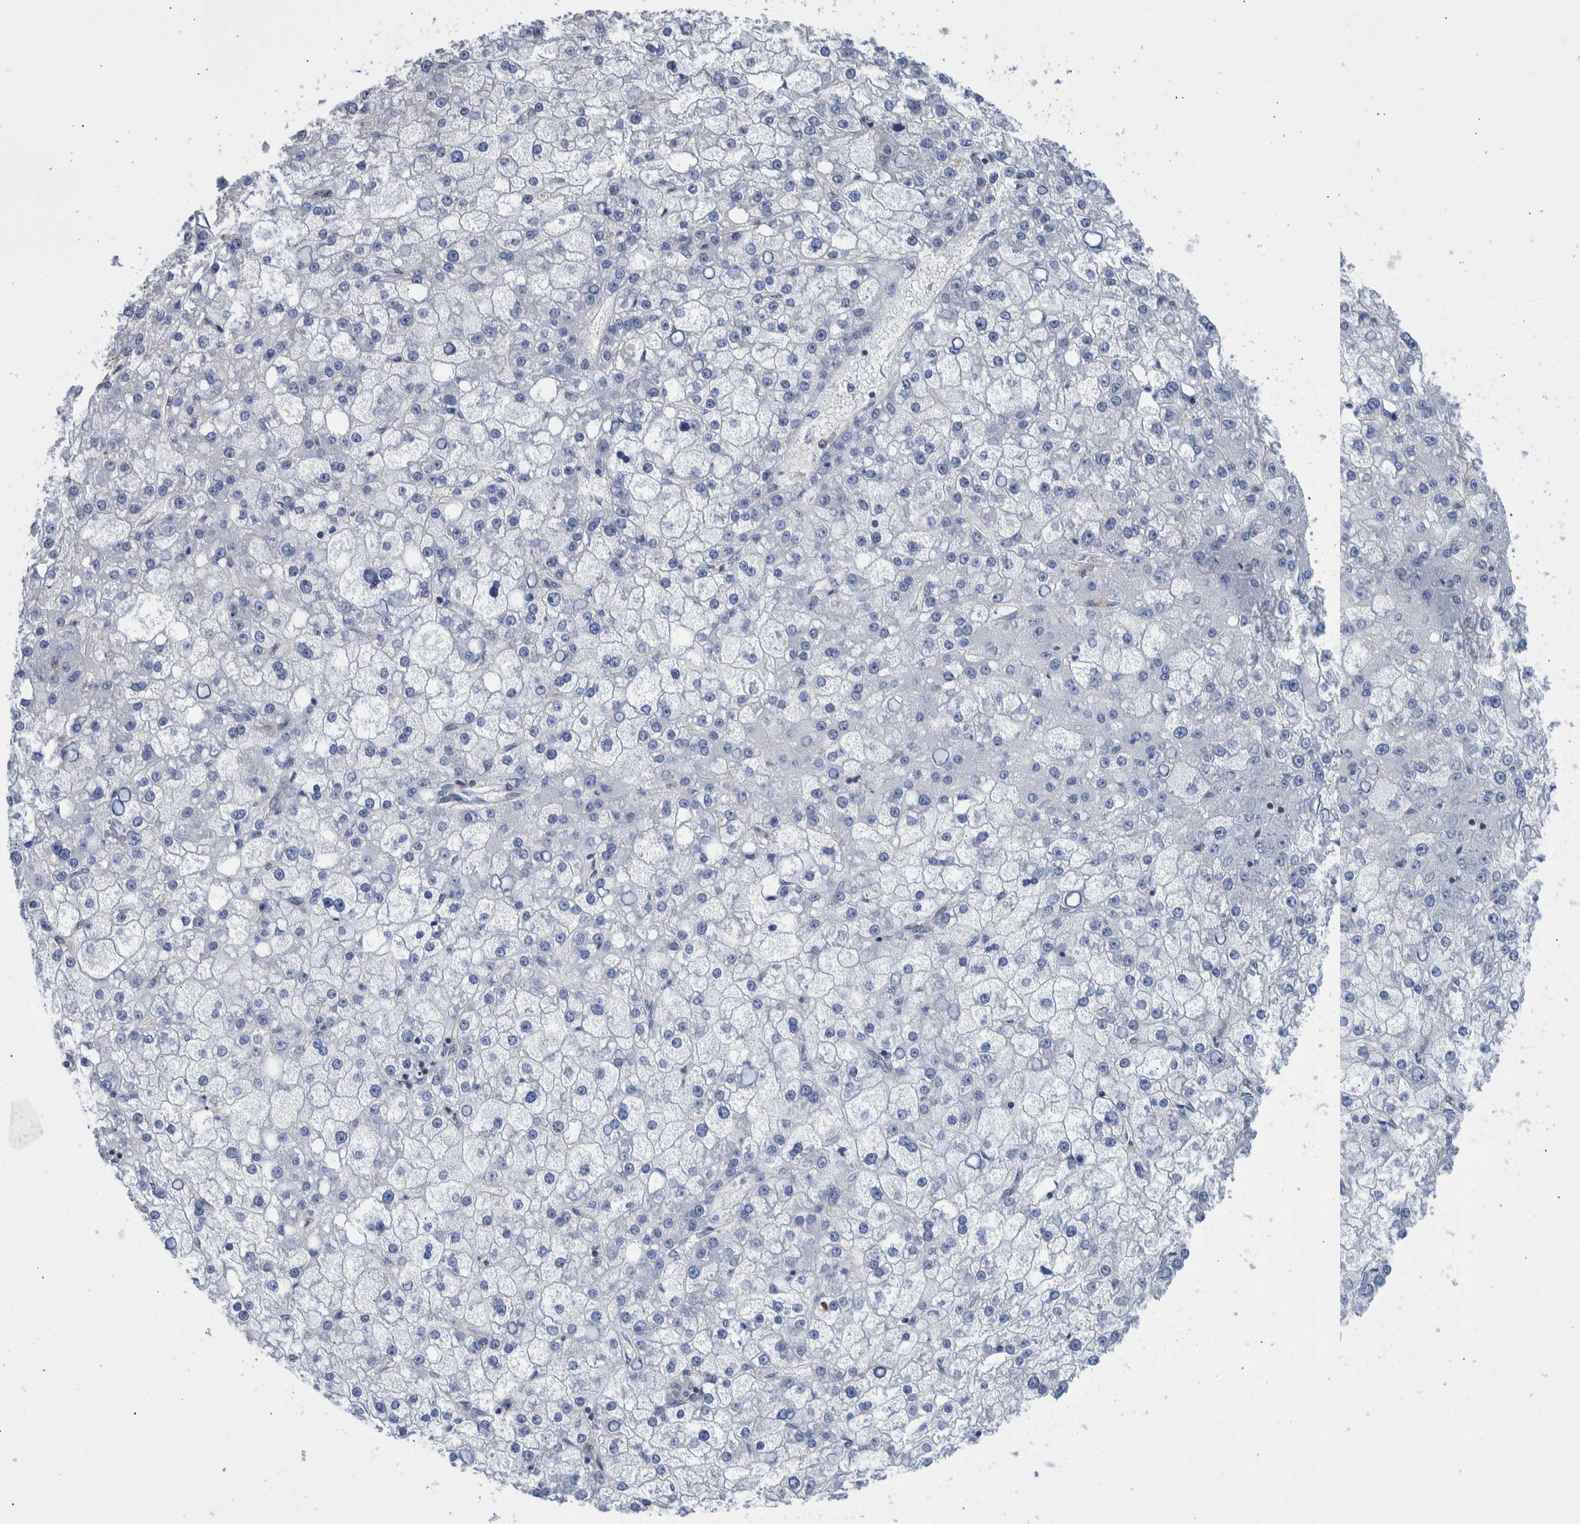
{"staining": {"intensity": "negative", "quantity": "none", "location": "none"}, "tissue": "liver cancer", "cell_type": "Tumor cells", "image_type": "cancer", "snomed": [{"axis": "morphology", "description": "Carcinoma, Hepatocellular, NOS"}, {"axis": "topography", "description": "Liver"}], "caption": "Tumor cells are negative for protein expression in human liver hepatocellular carcinoma.", "gene": "PPP3CC", "patient": {"sex": "male", "age": 67}}